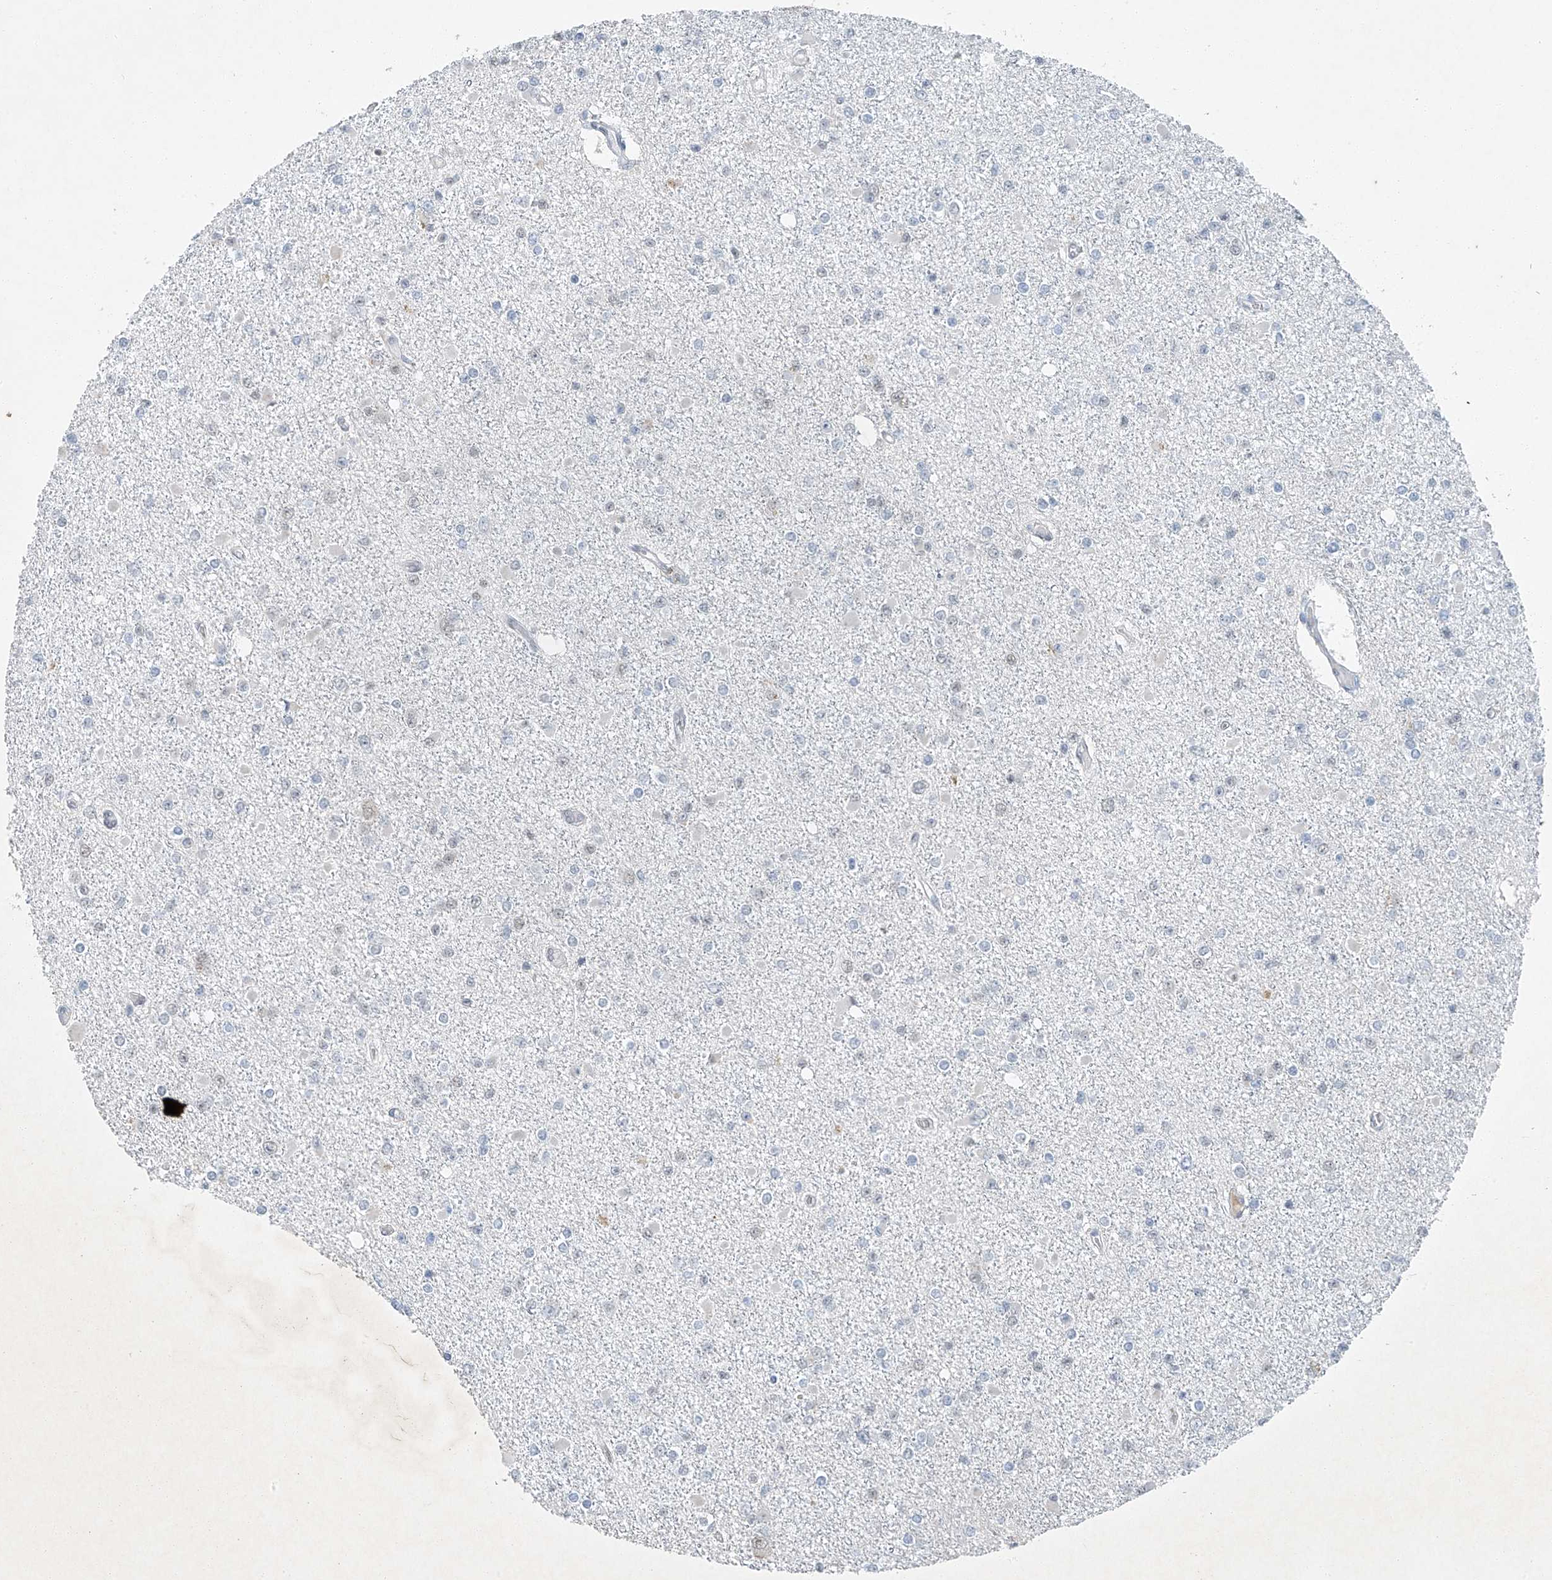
{"staining": {"intensity": "negative", "quantity": "none", "location": "none"}, "tissue": "glioma", "cell_type": "Tumor cells", "image_type": "cancer", "snomed": [{"axis": "morphology", "description": "Glioma, malignant, Low grade"}, {"axis": "topography", "description": "Brain"}], "caption": "The micrograph shows no staining of tumor cells in glioma.", "gene": "TAF8", "patient": {"sex": "female", "age": 22}}